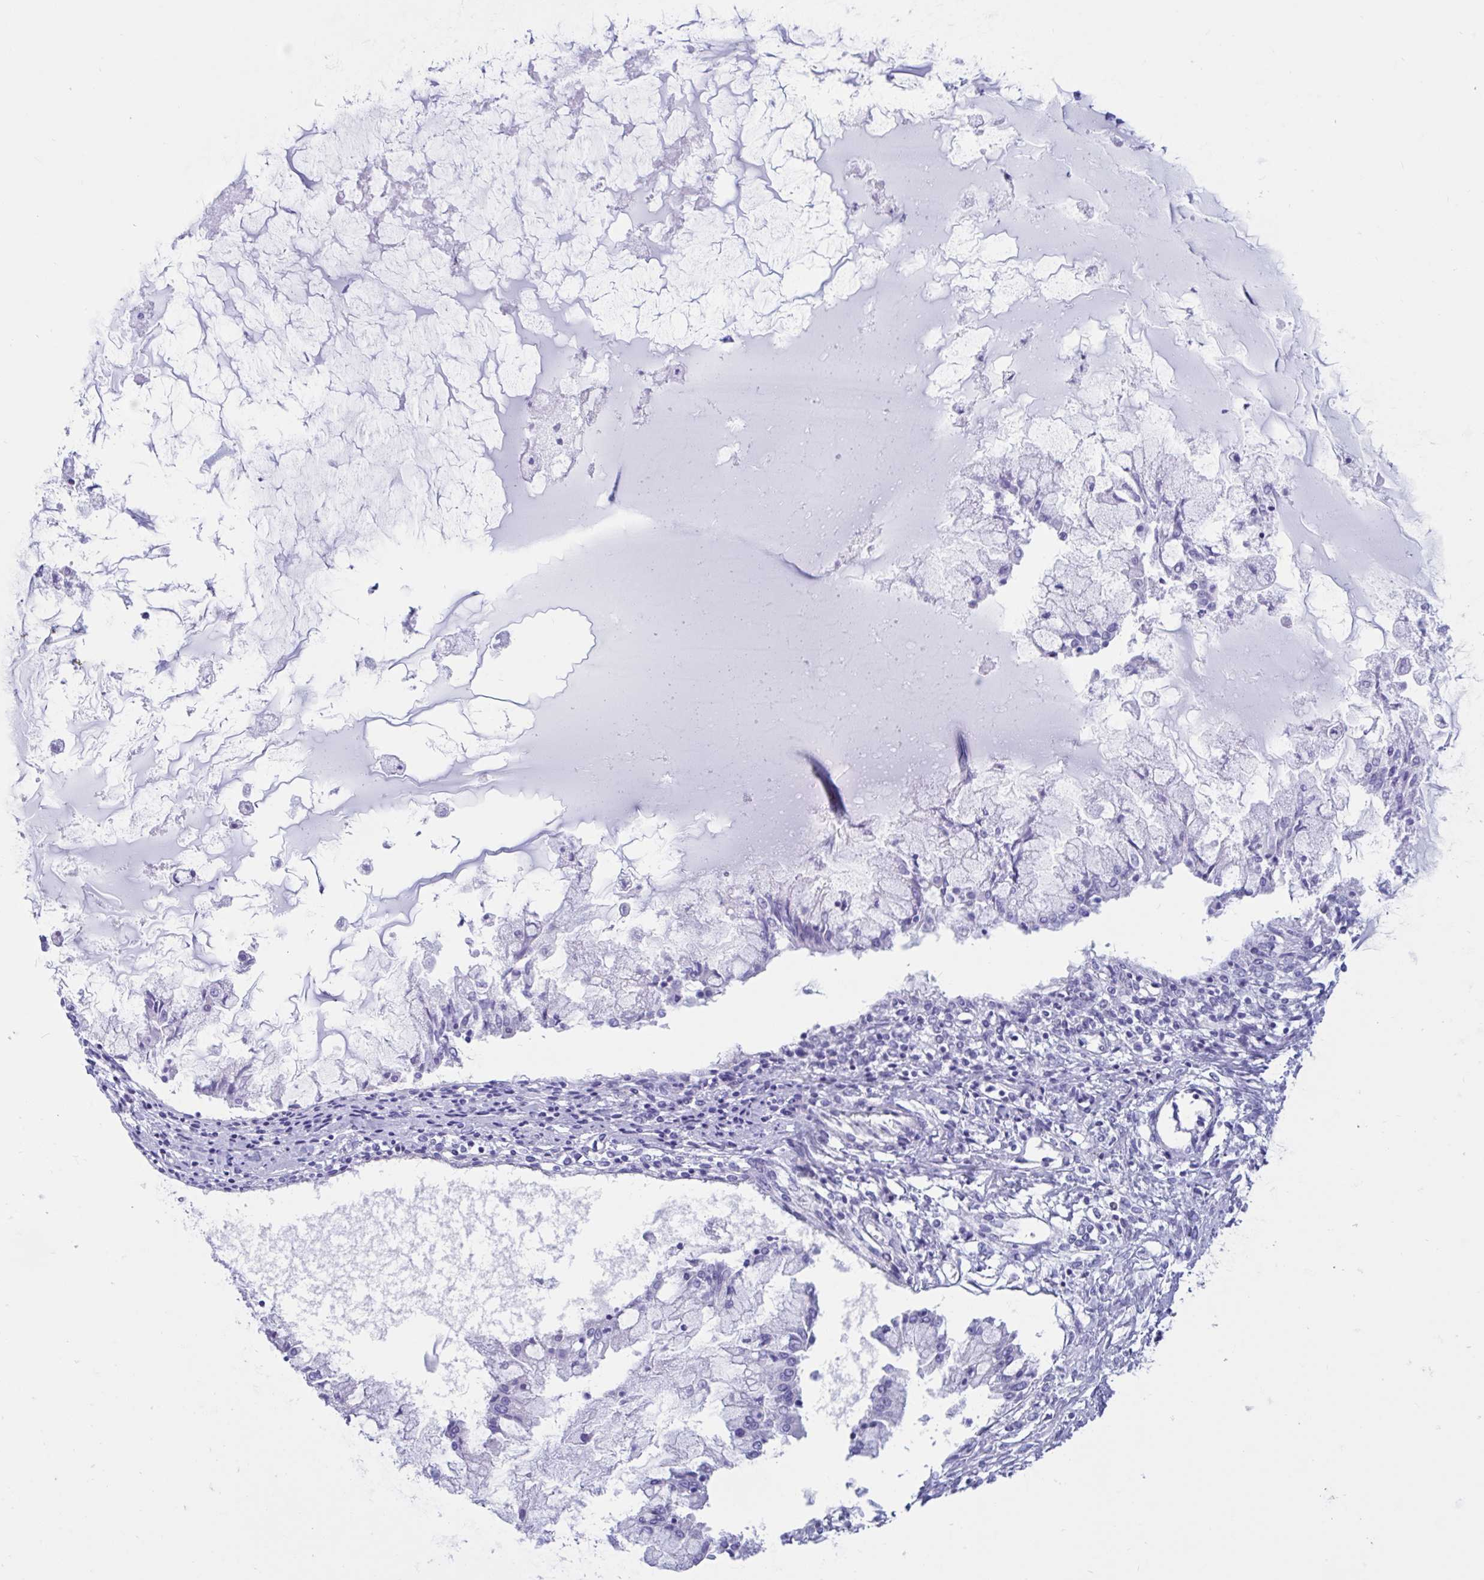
{"staining": {"intensity": "negative", "quantity": "none", "location": "none"}, "tissue": "ovarian cancer", "cell_type": "Tumor cells", "image_type": "cancer", "snomed": [{"axis": "morphology", "description": "Cystadenocarcinoma, mucinous, NOS"}, {"axis": "topography", "description": "Ovary"}], "caption": "This histopathology image is of ovarian mucinous cystadenocarcinoma stained with immunohistochemistry (IHC) to label a protein in brown with the nuclei are counter-stained blue. There is no positivity in tumor cells.", "gene": "RNASE3", "patient": {"sex": "female", "age": 34}}